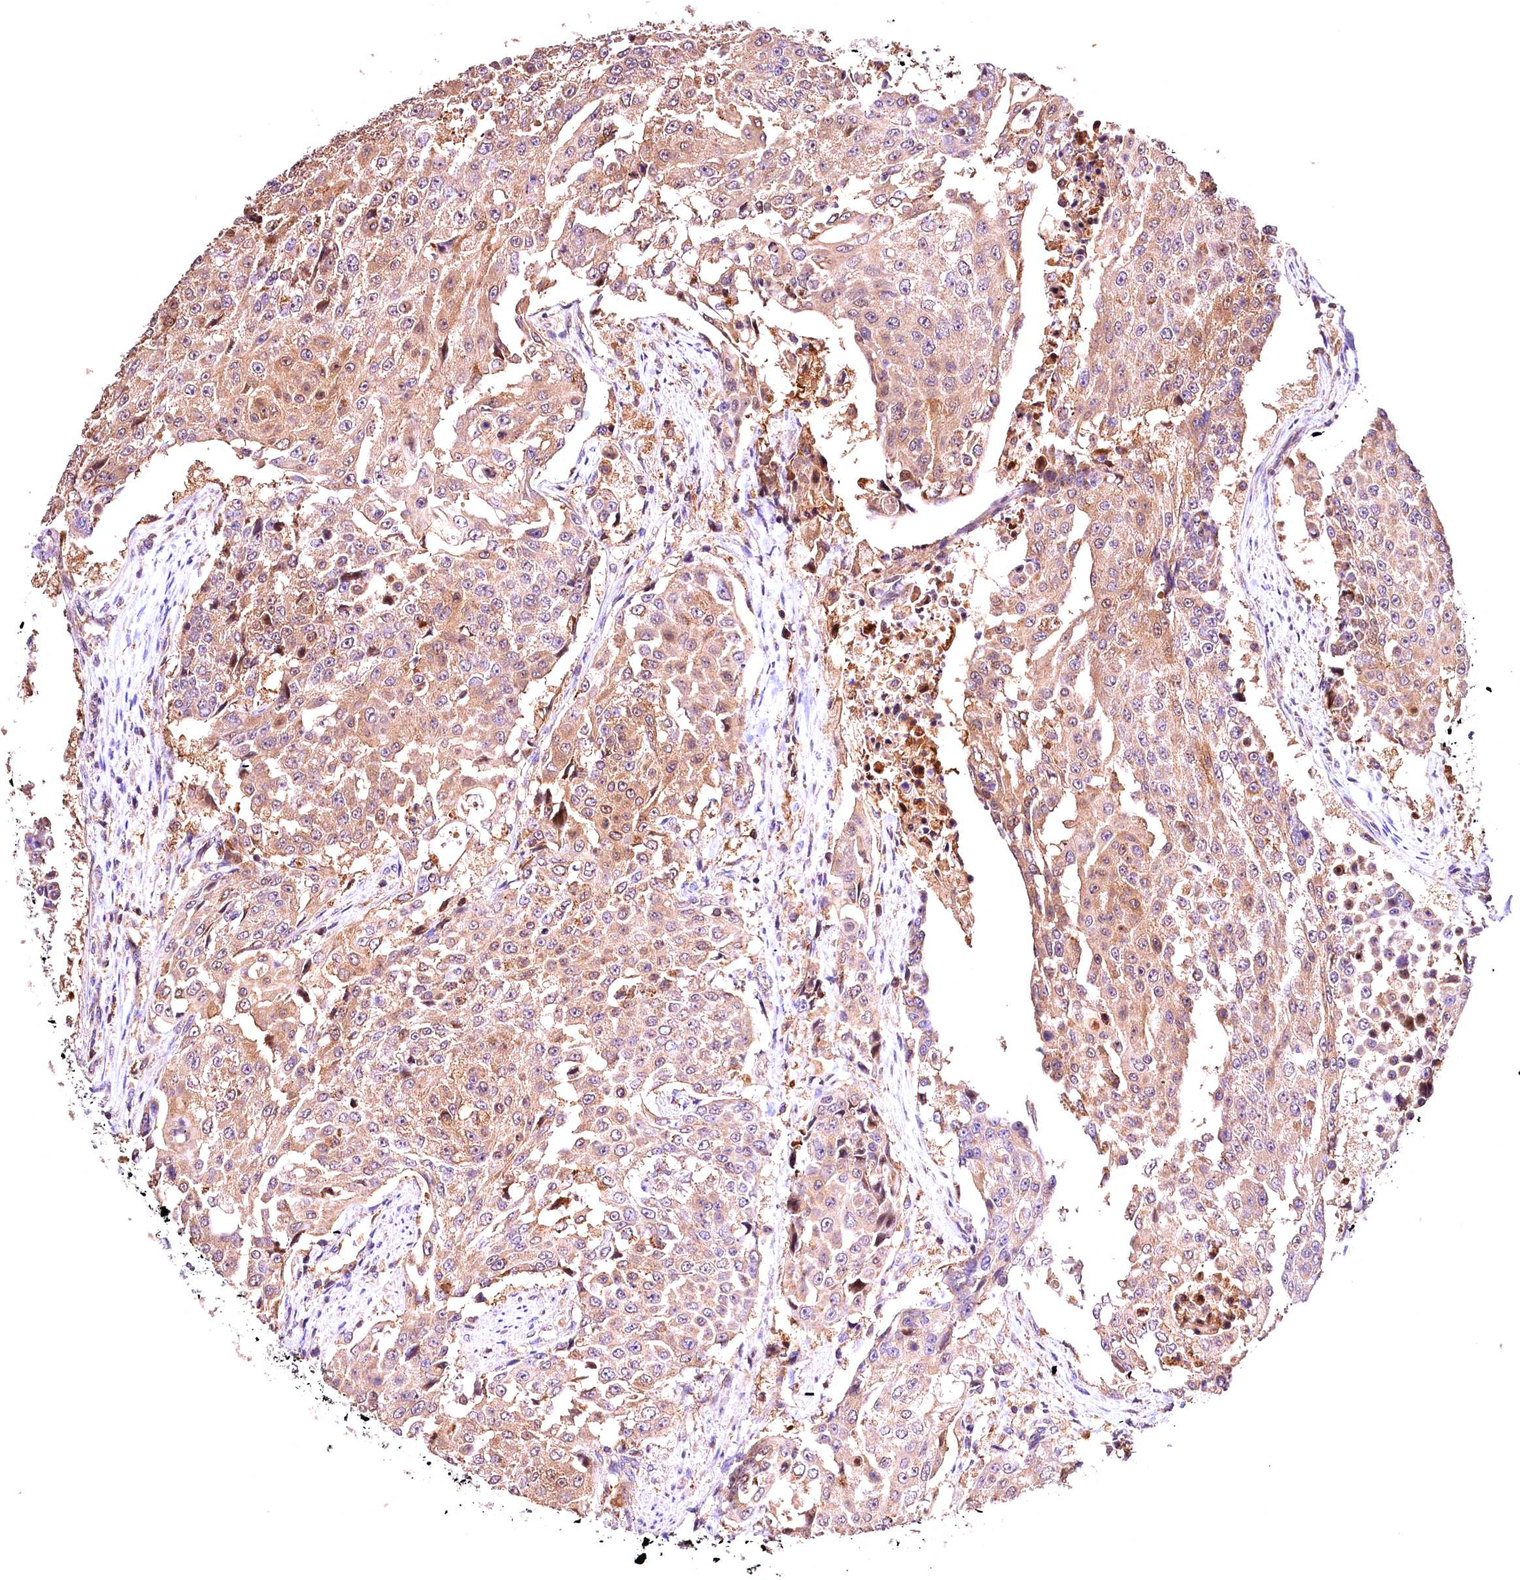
{"staining": {"intensity": "weak", "quantity": ">75%", "location": "cytoplasmic/membranous"}, "tissue": "urothelial cancer", "cell_type": "Tumor cells", "image_type": "cancer", "snomed": [{"axis": "morphology", "description": "Urothelial carcinoma, High grade"}, {"axis": "topography", "description": "Urinary bladder"}], "caption": "Protein expression analysis of human high-grade urothelial carcinoma reveals weak cytoplasmic/membranous staining in about >75% of tumor cells. (Brightfield microscopy of DAB IHC at high magnification).", "gene": "KPTN", "patient": {"sex": "female", "age": 63}}